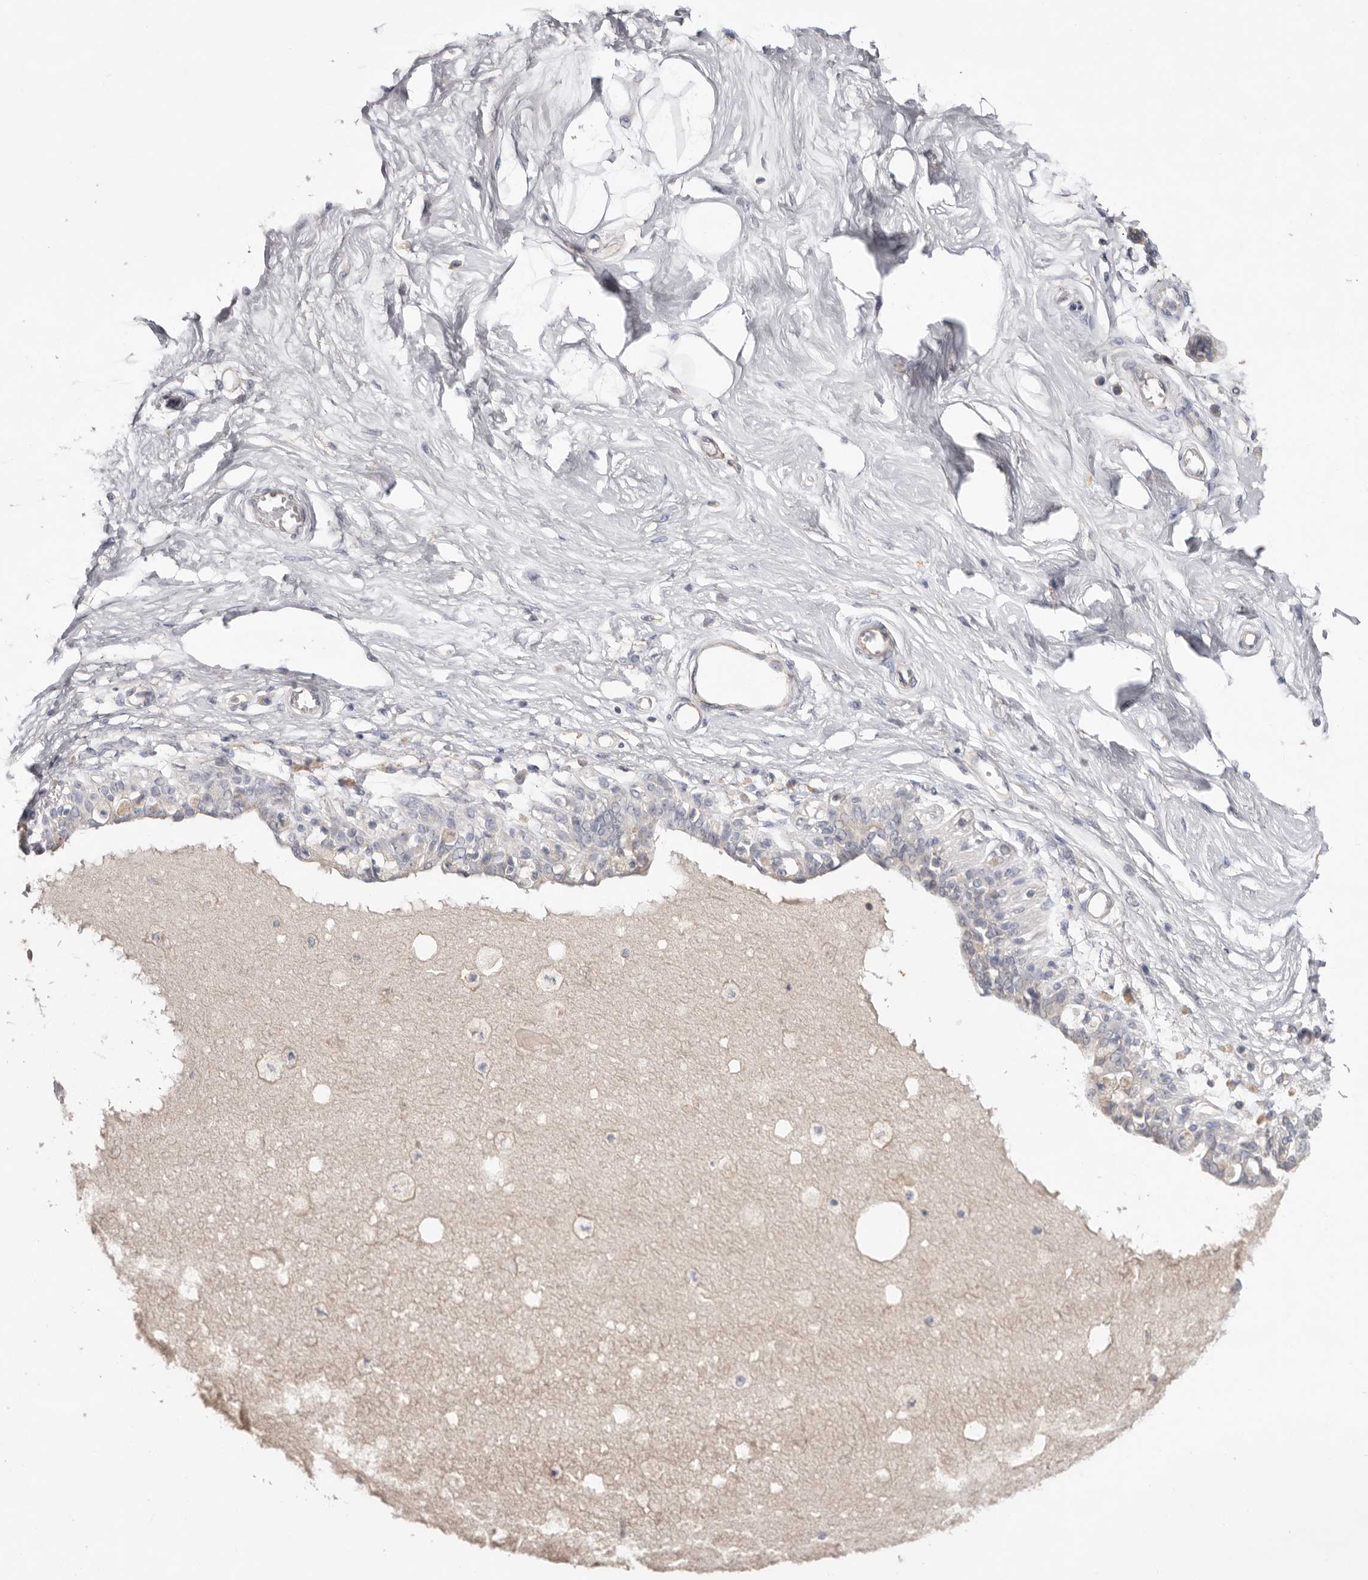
{"staining": {"intensity": "negative", "quantity": "none", "location": "none"}, "tissue": "breast", "cell_type": "Adipocytes", "image_type": "normal", "snomed": [{"axis": "morphology", "description": "Normal tissue, NOS"}, {"axis": "topography", "description": "Breast"}], "caption": "Immunohistochemical staining of benign breast reveals no significant expression in adipocytes. (DAB (3,3'-diaminobenzidine) IHC visualized using brightfield microscopy, high magnification).", "gene": "MMACHC", "patient": {"sex": "female", "age": 45}}